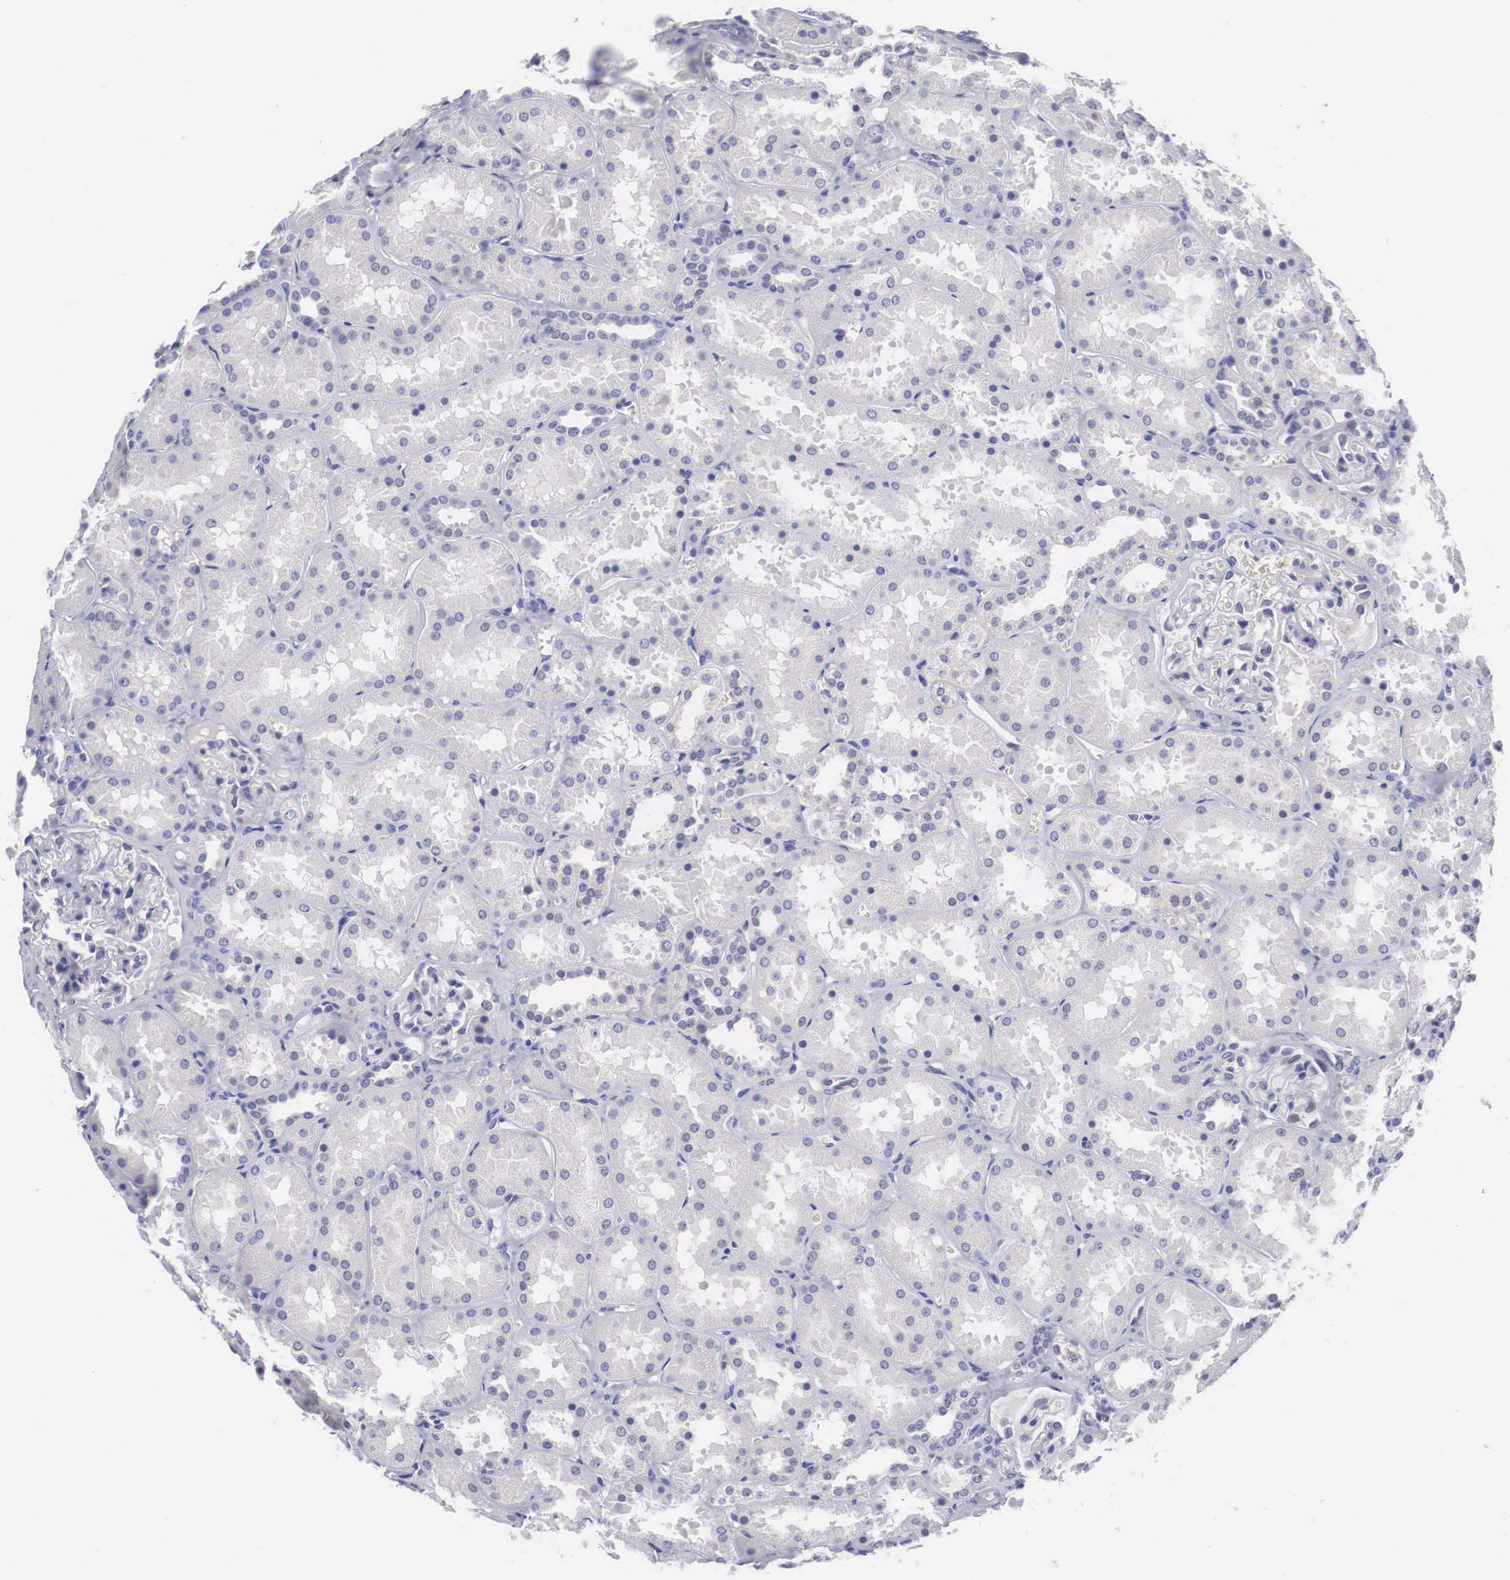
{"staining": {"intensity": "negative", "quantity": "none", "location": "none"}, "tissue": "kidney", "cell_type": "Cells in glomeruli", "image_type": "normal", "snomed": [{"axis": "morphology", "description": "Normal tissue, NOS"}, {"axis": "topography", "description": "Kidney"}], "caption": "A micrograph of human kidney is negative for staining in cells in glomeruli. The staining is performed using DAB (3,3'-diaminobenzidine) brown chromogen with nuclei counter-stained in using hematoxylin.", "gene": "MAST4", "patient": {"sex": "female", "age": 52}}